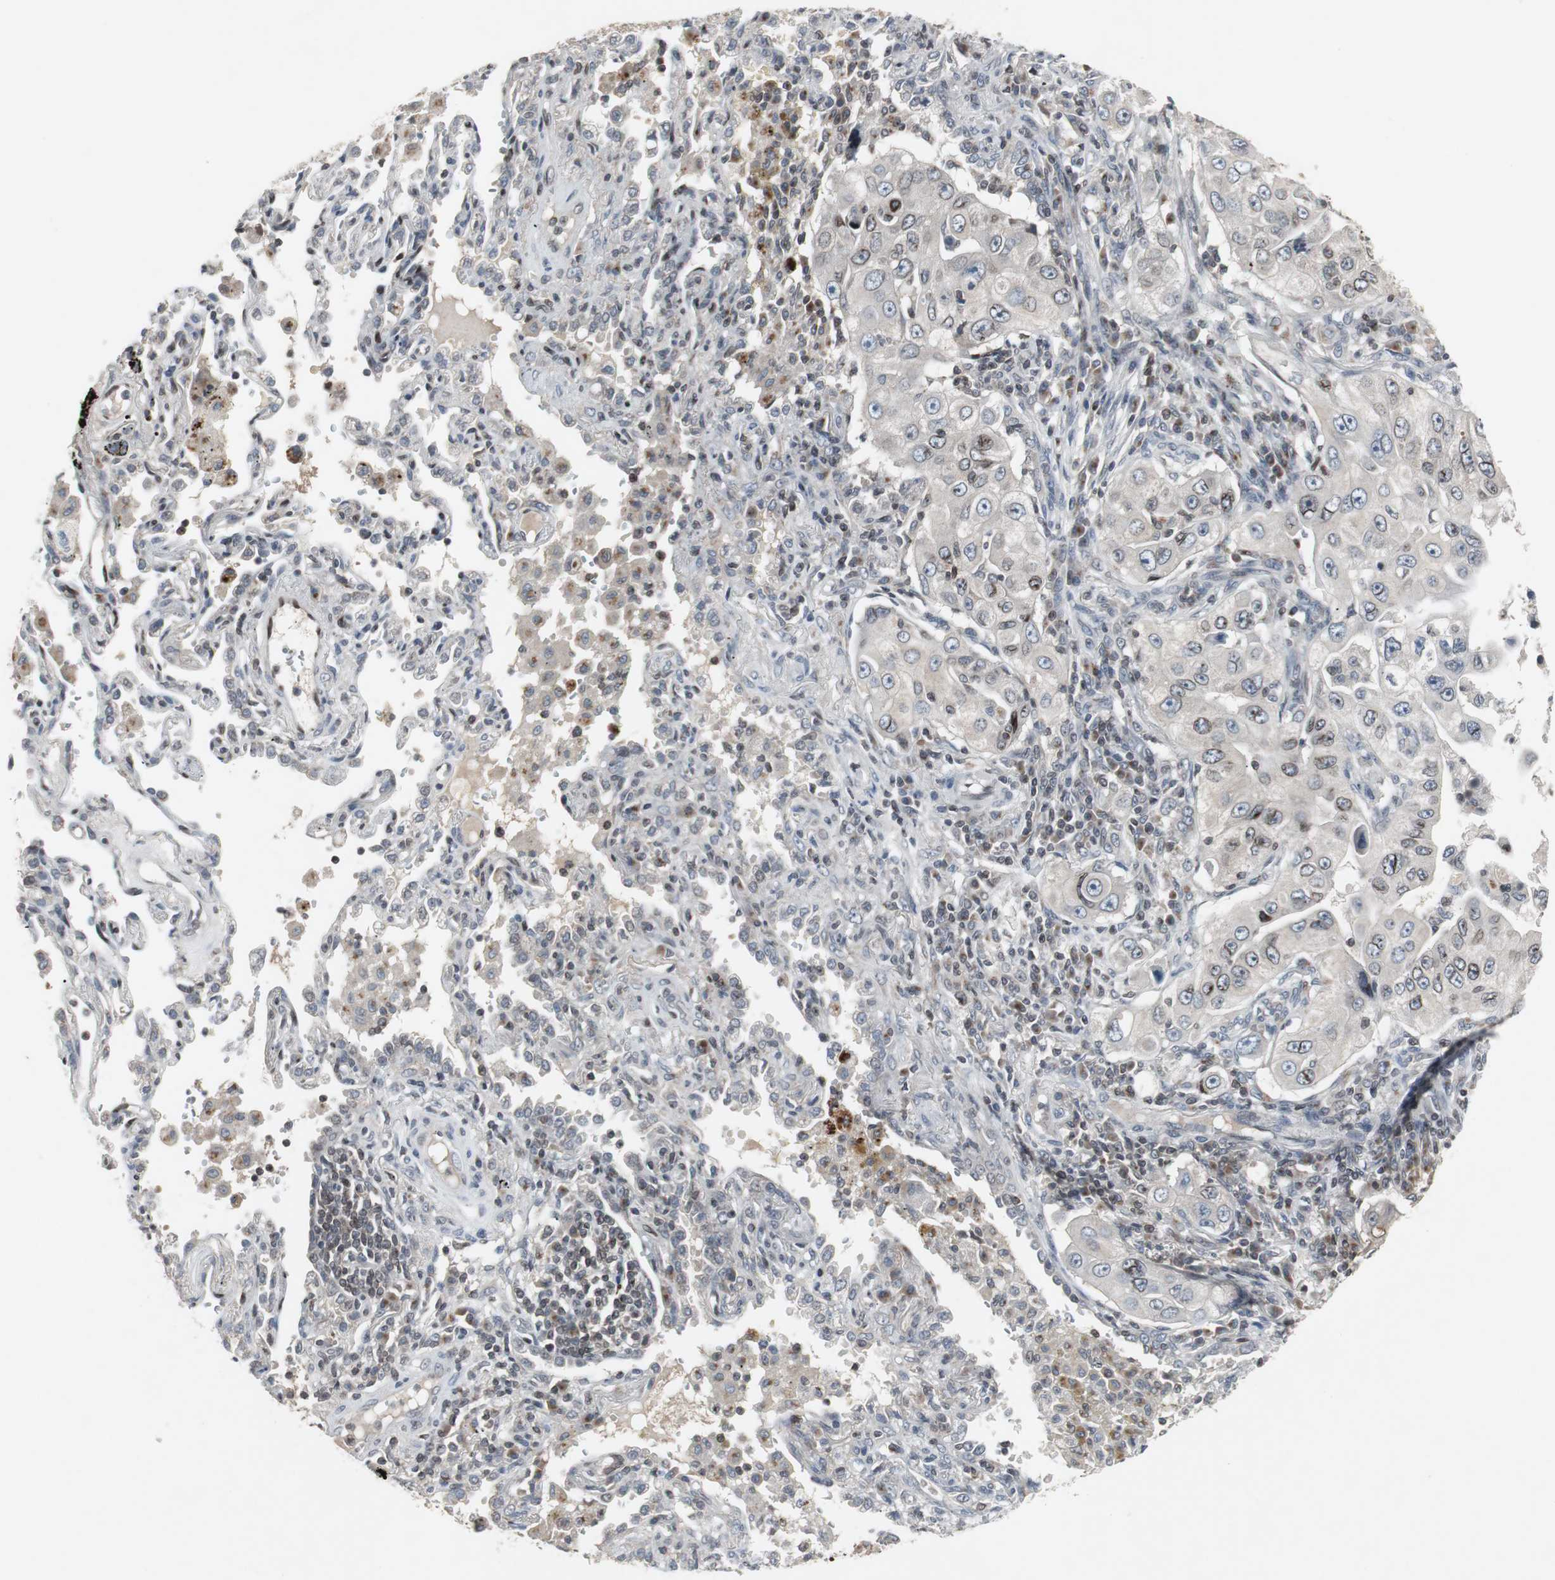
{"staining": {"intensity": "moderate", "quantity": "<25%", "location": "nuclear"}, "tissue": "lung cancer", "cell_type": "Tumor cells", "image_type": "cancer", "snomed": [{"axis": "morphology", "description": "Adenocarcinoma, NOS"}, {"axis": "topography", "description": "Lung"}], "caption": "This micrograph exhibits IHC staining of human lung cancer (adenocarcinoma), with low moderate nuclear positivity in about <25% of tumor cells.", "gene": "ZNF396", "patient": {"sex": "male", "age": 84}}